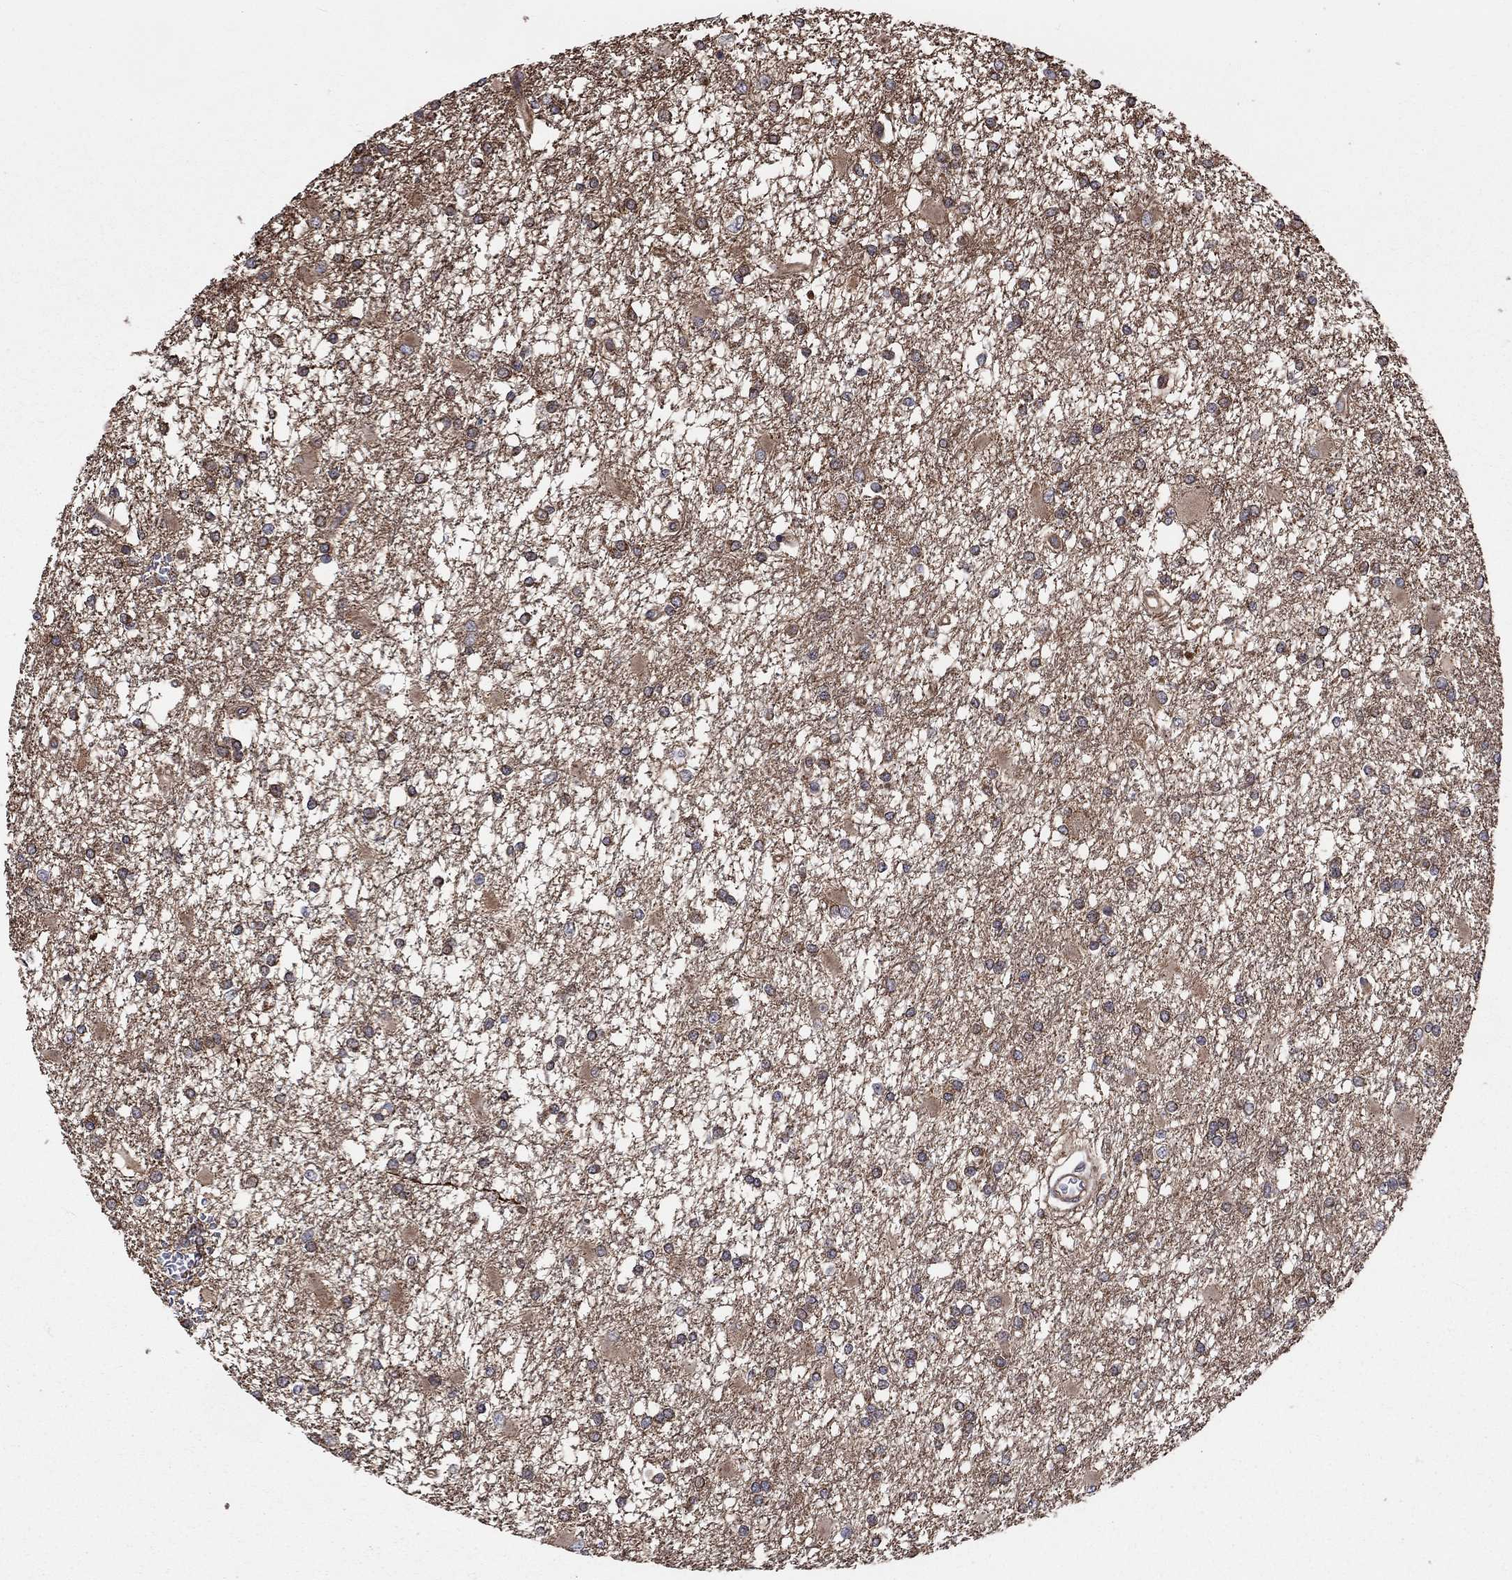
{"staining": {"intensity": "moderate", "quantity": "<25%", "location": "cytoplasmic/membranous"}, "tissue": "glioma", "cell_type": "Tumor cells", "image_type": "cancer", "snomed": [{"axis": "morphology", "description": "Glioma, malignant, High grade"}, {"axis": "topography", "description": "Cerebral cortex"}], "caption": "Human malignant glioma (high-grade) stained with a protein marker shows moderate staining in tumor cells.", "gene": "BMERB1", "patient": {"sex": "male", "age": 79}}